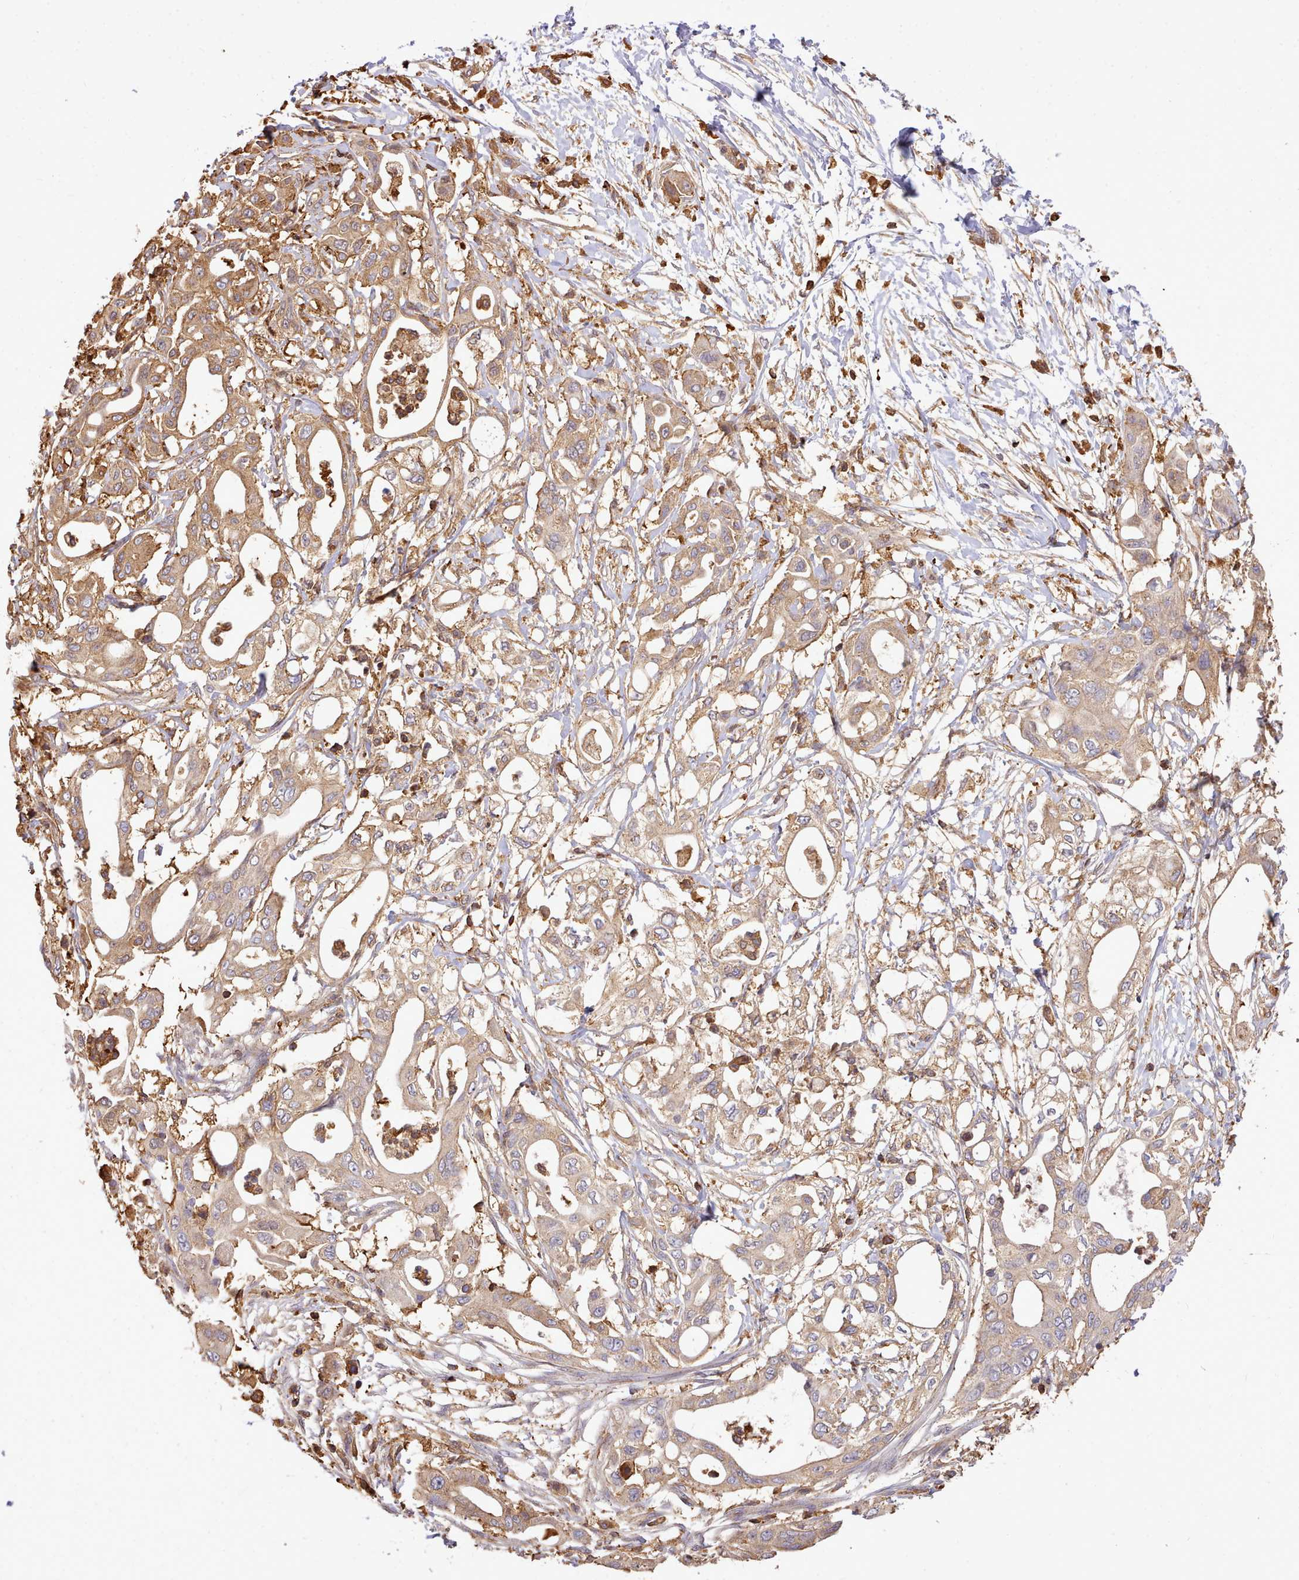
{"staining": {"intensity": "moderate", "quantity": ">75%", "location": "cytoplasmic/membranous"}, "tissue": "pancreatic cancer", "cell_type": "Tumor cells", "image_type": "cancer", "snomed": [{"axis": "morphology", "description": "Adenocarcinoma, NOS"}, {"axis": "topography", "description": "Pancreas"}], "caption": "Adenocarcinoma (pancreatic) was stained to show a protein in brown. There is medium levels of moderate cytoplasmic/membranous expression in about >75% of tumor cells.", "gene": "CAPZA1", "patient": {"sex": "male", "age": 68}}